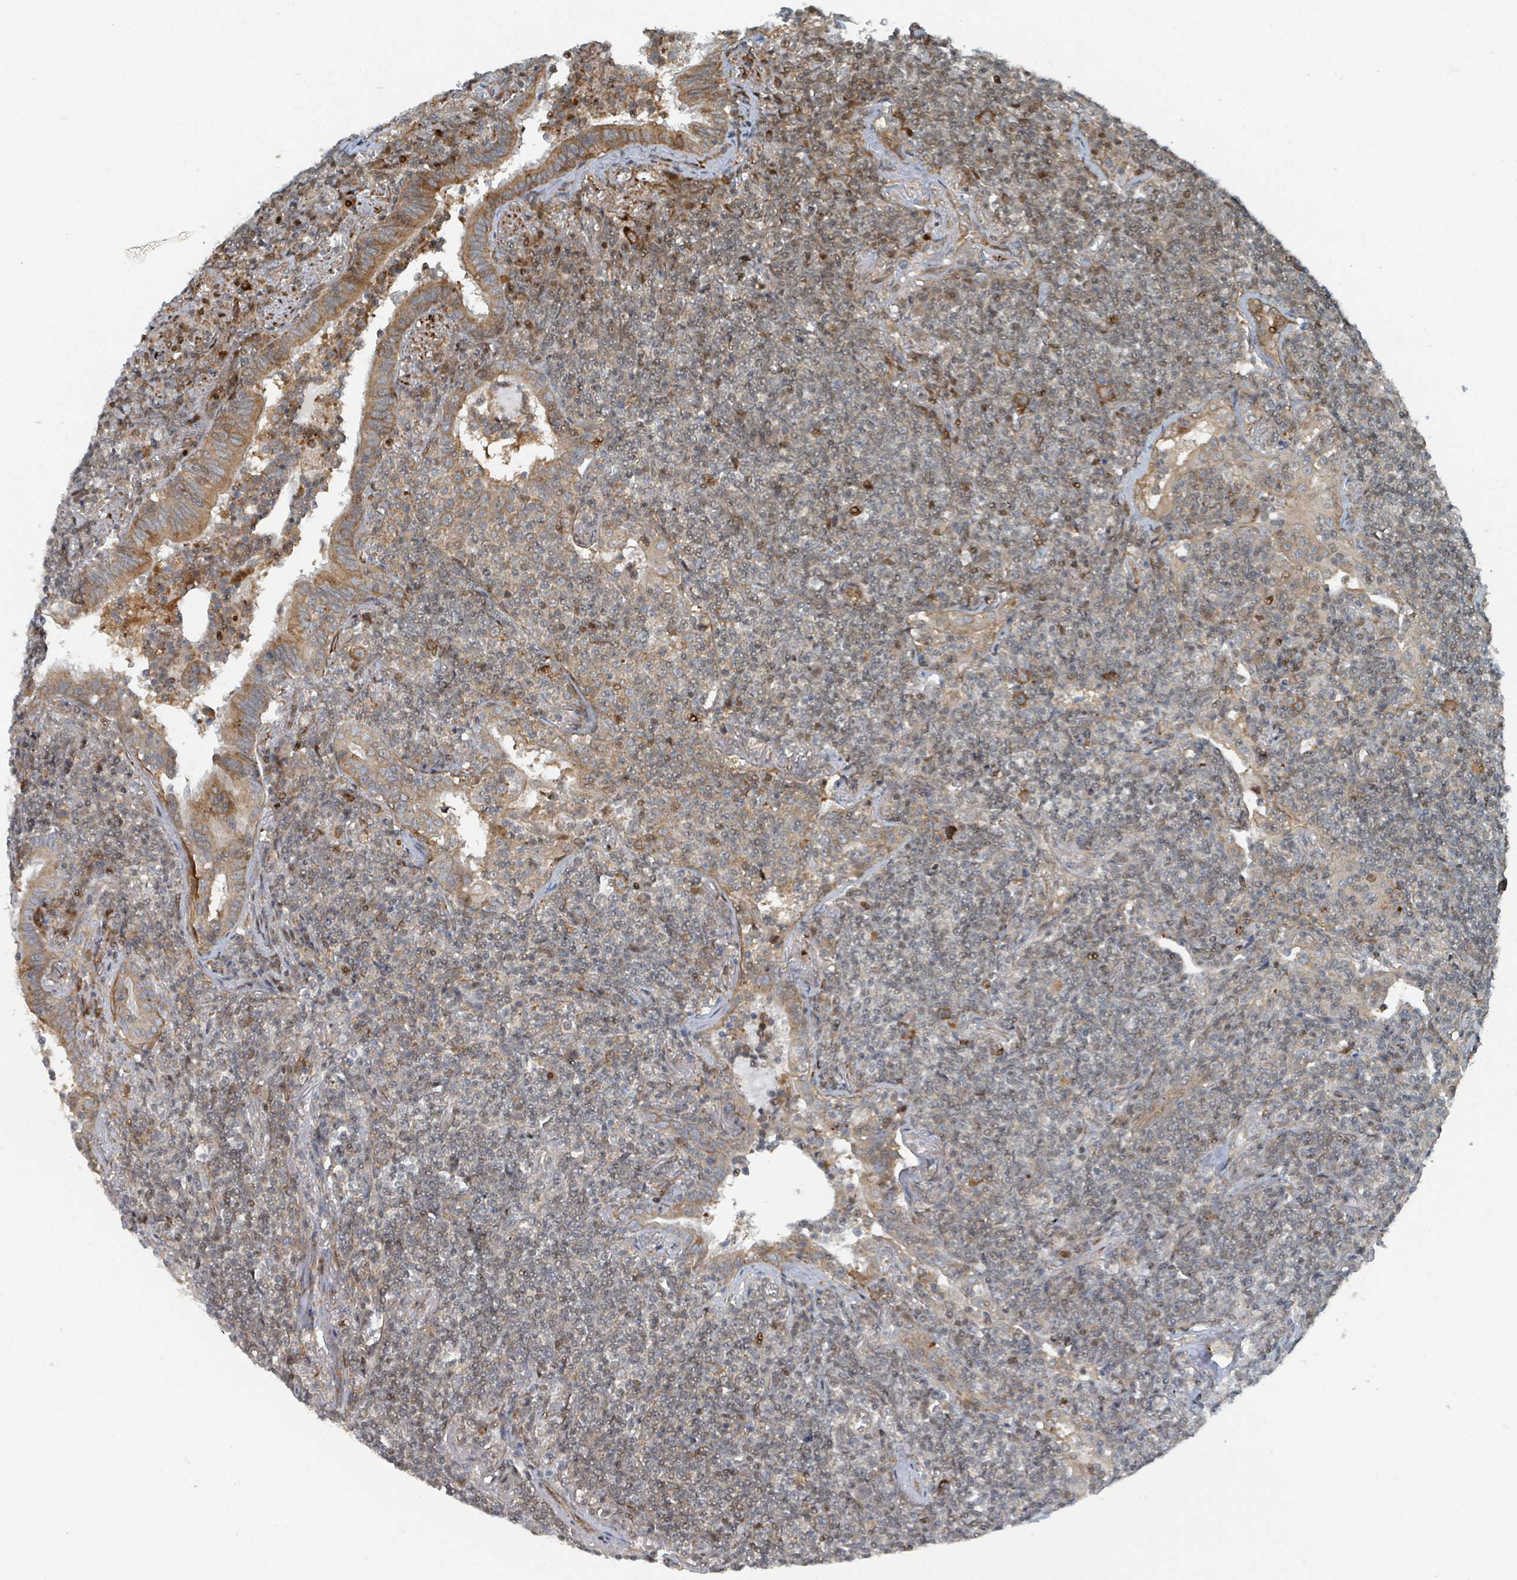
{"staining": {"intensity": "weak", "quantity": "<25%", "location": "nuclear"}, "tissue": "lymphoma", "cell_type": "Tumor cells", "image_type": "cancer", "snomed": [{"axis": "morphology", "description": "Malignant lymphoma, non-Hodgkin's type, Low grade"}, {"axis": "topography", "description": "Lung"}], "caption": "Lymphoma was stained to show a protein in brown. There is no significant expression in tumor cells.", "gene": "RHPN2", "patient": {"sex": "female", "age": 71}}